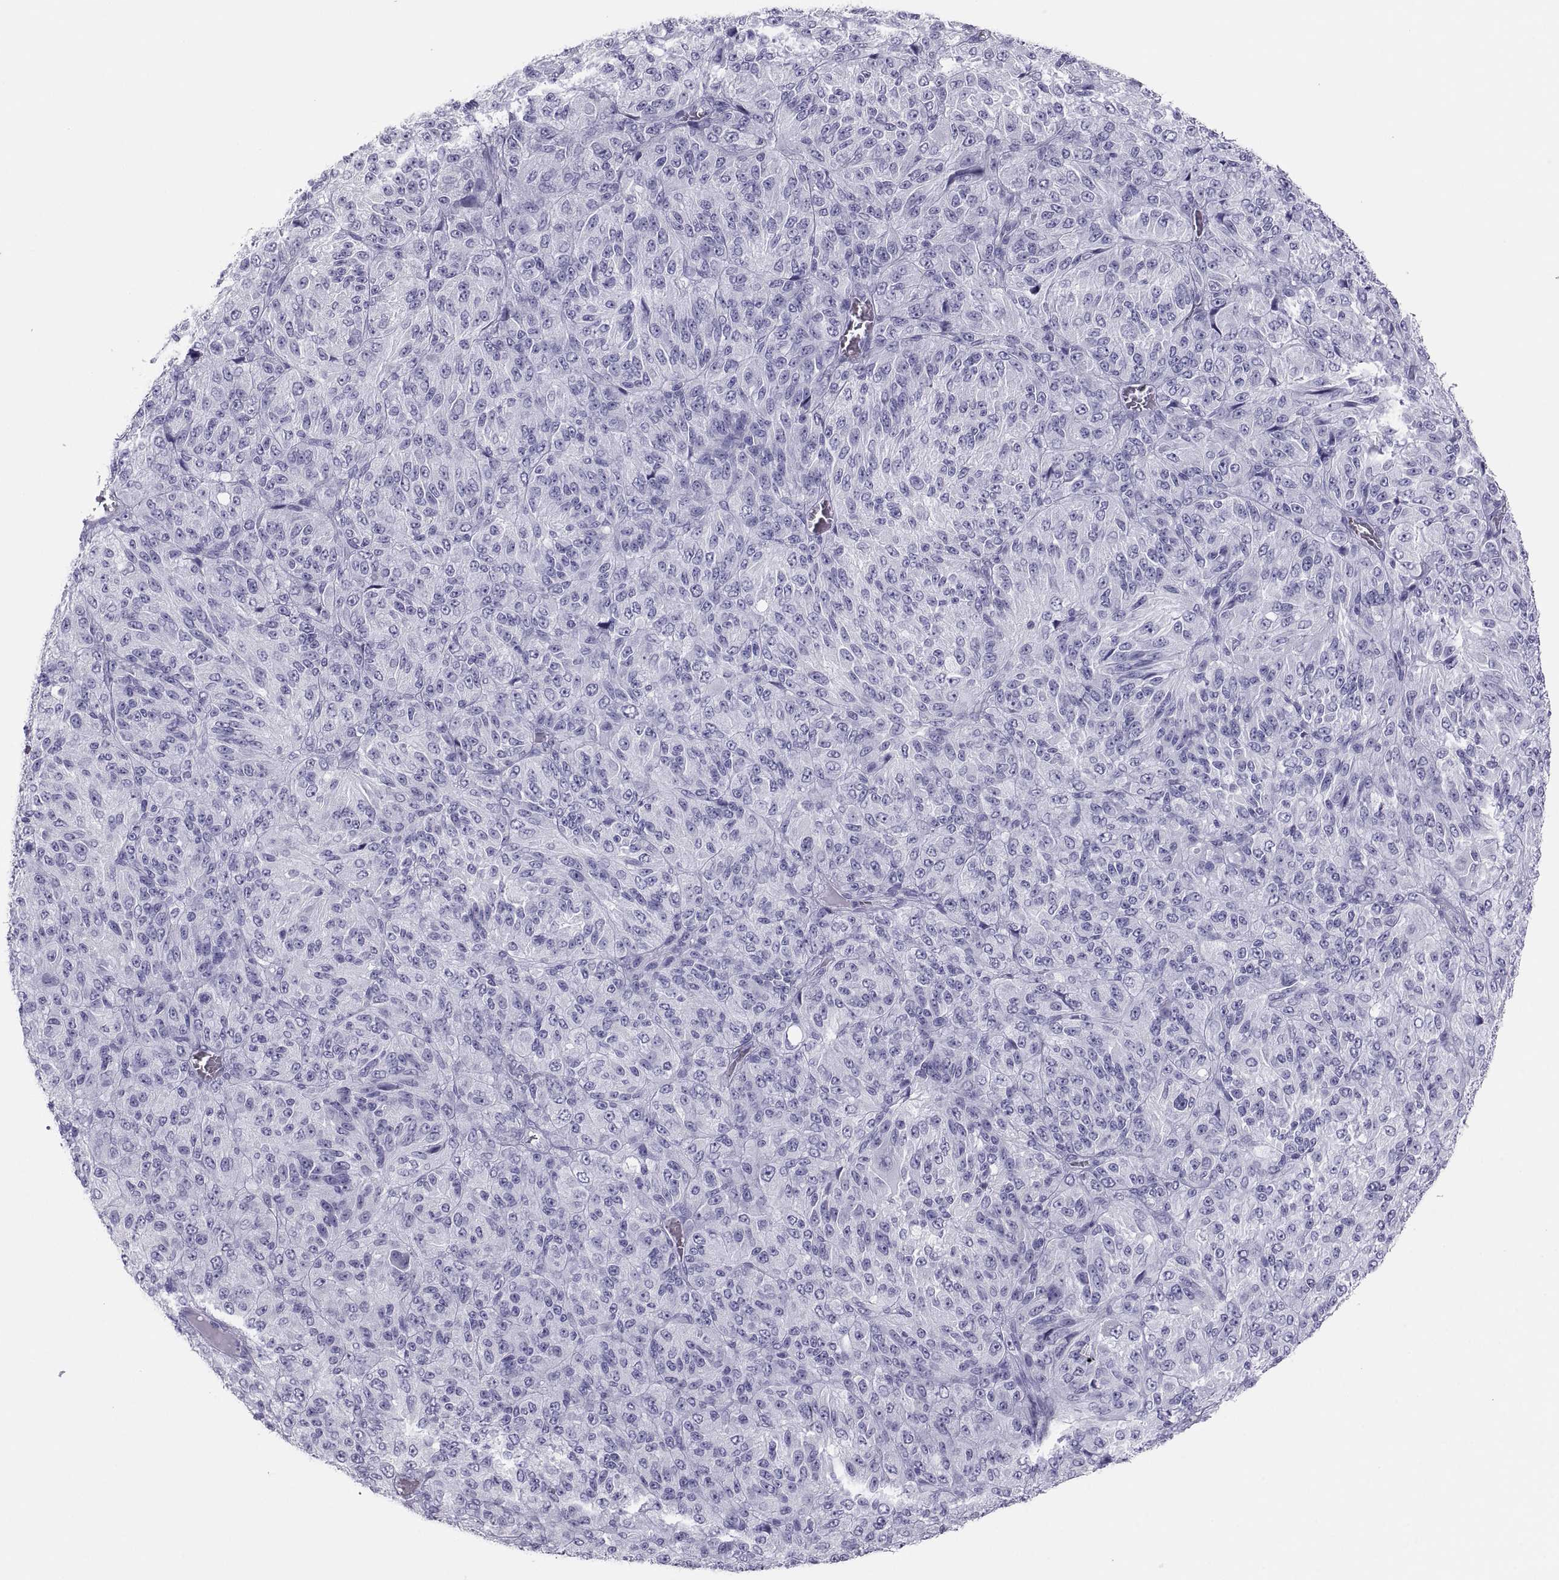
{"staining": {"intensity": "negative", "quantity": "none", "location": "none"}, "tissue": "melanoma", "cell_type": "Tumor cells", "image_type": "cancer", "snomed": [{"axis": "morphology", "description": "Malignant melanoma, Metastatic site"}, {"axis": "topography", "description": "Brain"}], "caption": "Tumor cells are negative for protein expression in human malignant melanoma (metastatic site).", "gene": "SEMG1", "patient": {"sex": "female", "age": 56}}